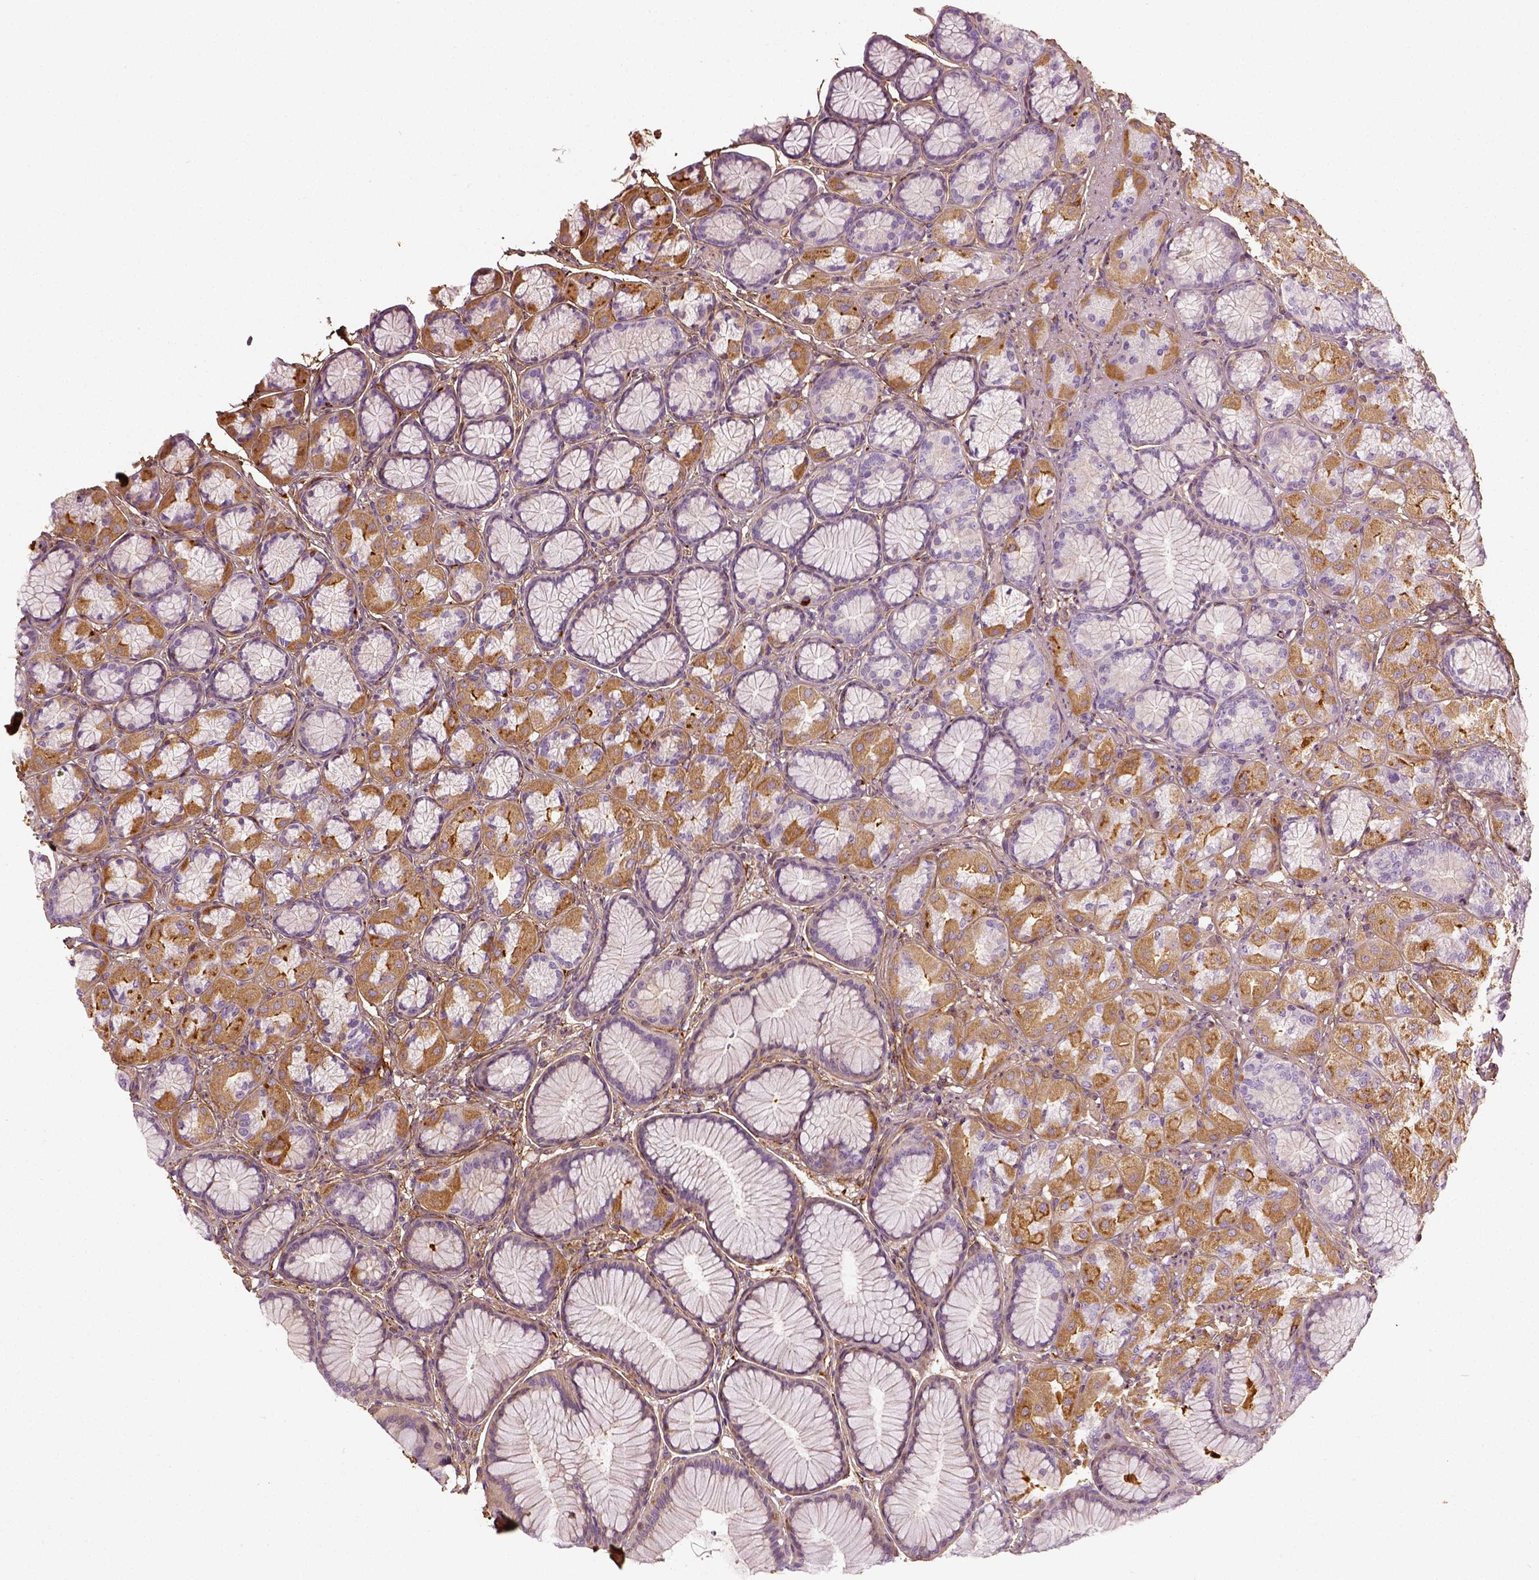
{"staining": {"intensity": "moderate", "quantity": "25%-75%", "location": "cytoplasmic/membranous"}, "tissue": "stomach", "cell_type": "Glandular cells", "image_type": "normal", "snomed": [{"axis": "morphology", "description": "Normal tissue, NOS"}, {"axis": "morphology", "description": "Adenocarcinoma, NOS"}, {"axis": "morphology", "description": "Adenocarcinoma, High grade"}, {"axis": "topography", "description": "Stomach, upper"}, {"axis": "topography", "description": "Stomach"}], "caption": "The histopathology image reveals staining of benign stomach, revealing moderate cytoplasmic/membranous protein positivity (brown color) within glandular cells.", "gene": "COL6A2", "patient": {"sex": "female", "age": 65}}